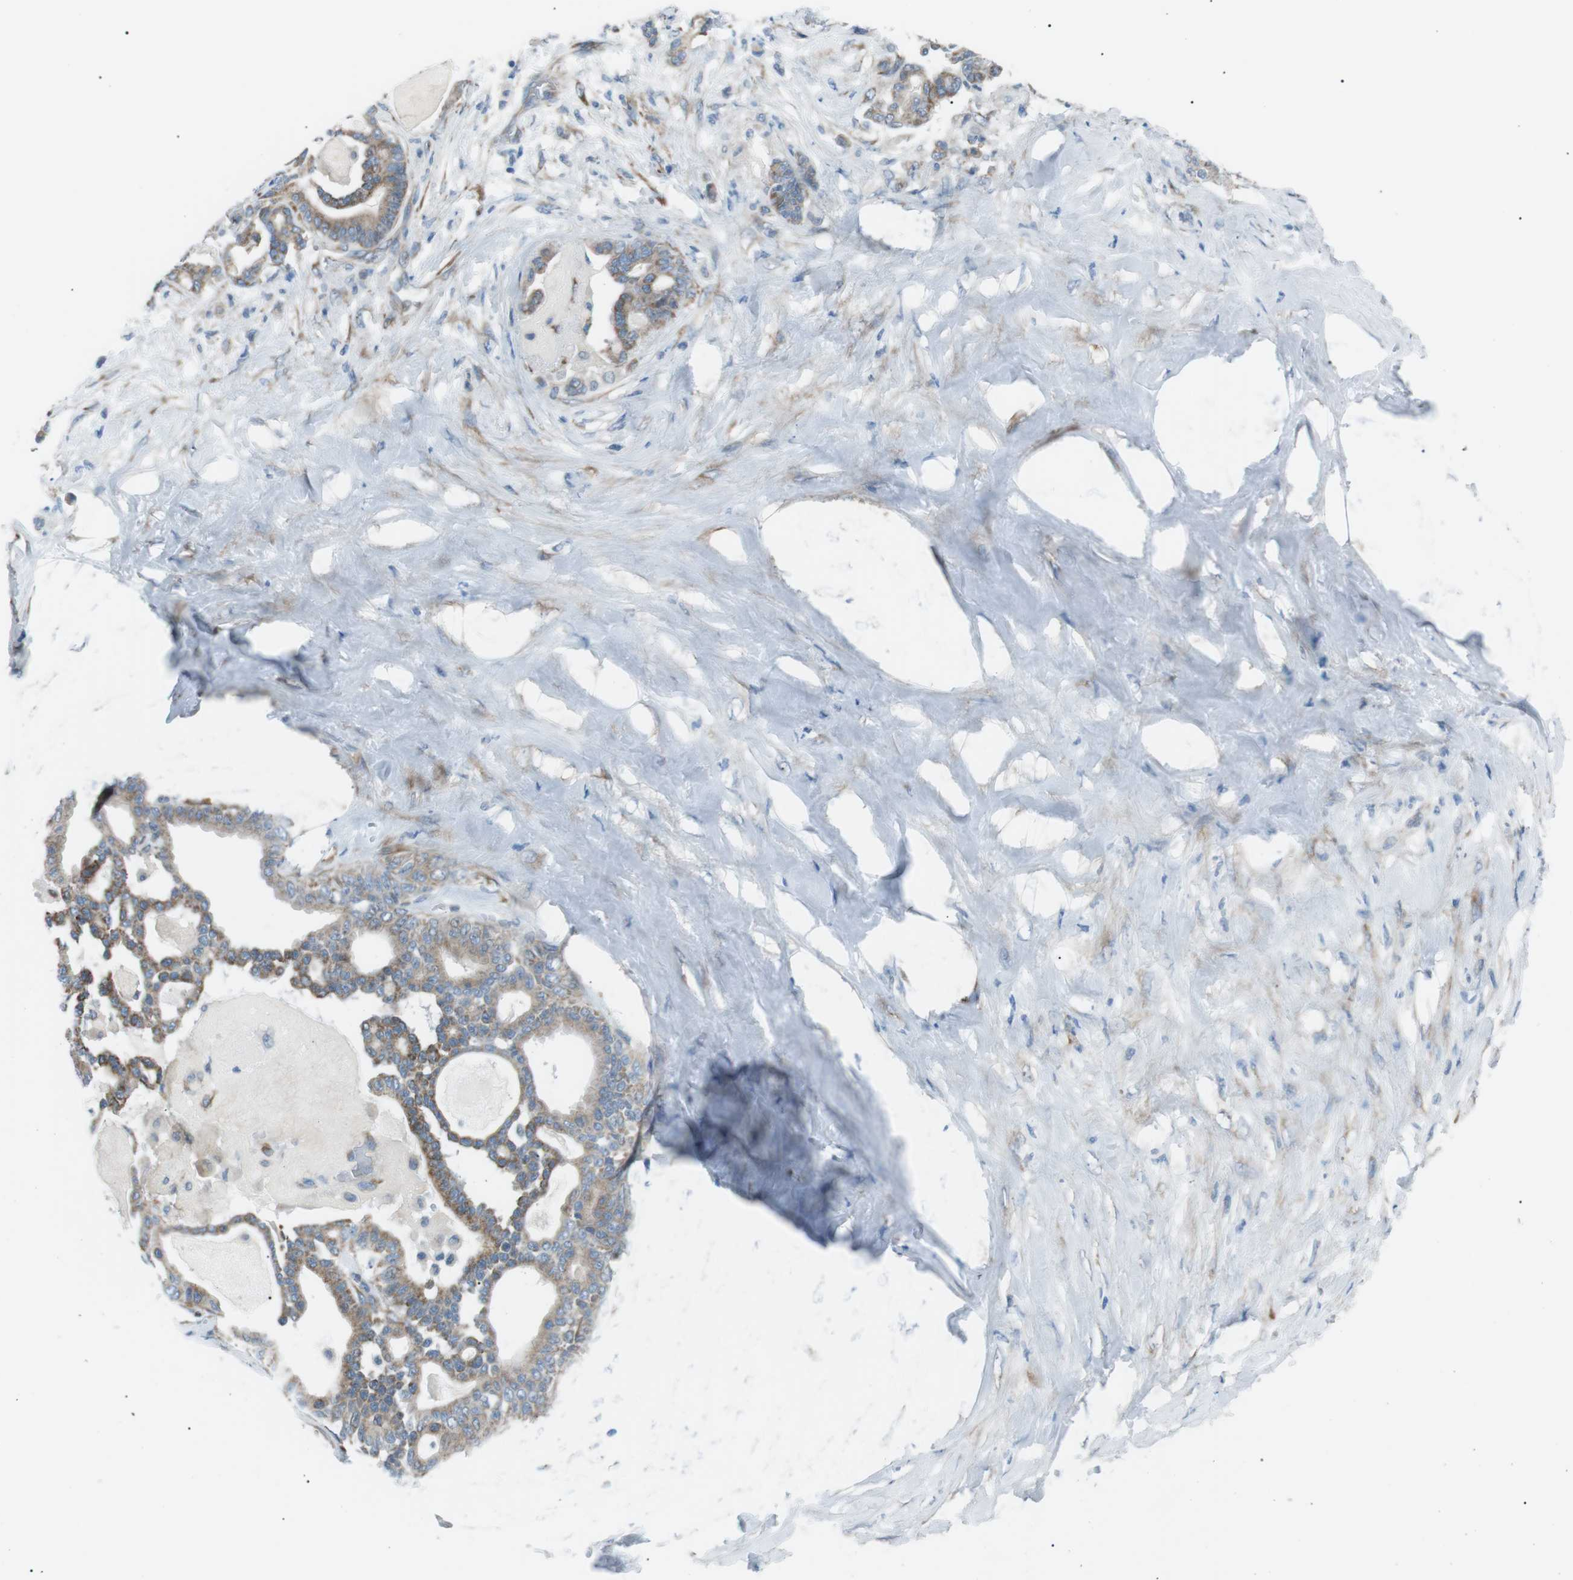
{"staining": {"intensity": "weak", "quantity": ">75%", "location": "cytoplasmic/membranous"}, "tissue": "pancreatic cancer", "cell_type": "Tumor cells", "image_type": "cancer", "snomed": [{"axis": "morphology", "description": "Adenocarcinoma, NOS"}, {"axis": "topography", "description": "Pancreas"}], "caption": "Protein staining displays weak cytoplasmic/membranous expression in approximately >75% of tumor cells in adenocarcinoma (pancreatic). Nuclei are stained in blue.", "gene": "MTARC2", "patient": {"sex": "male", "age": 63}}